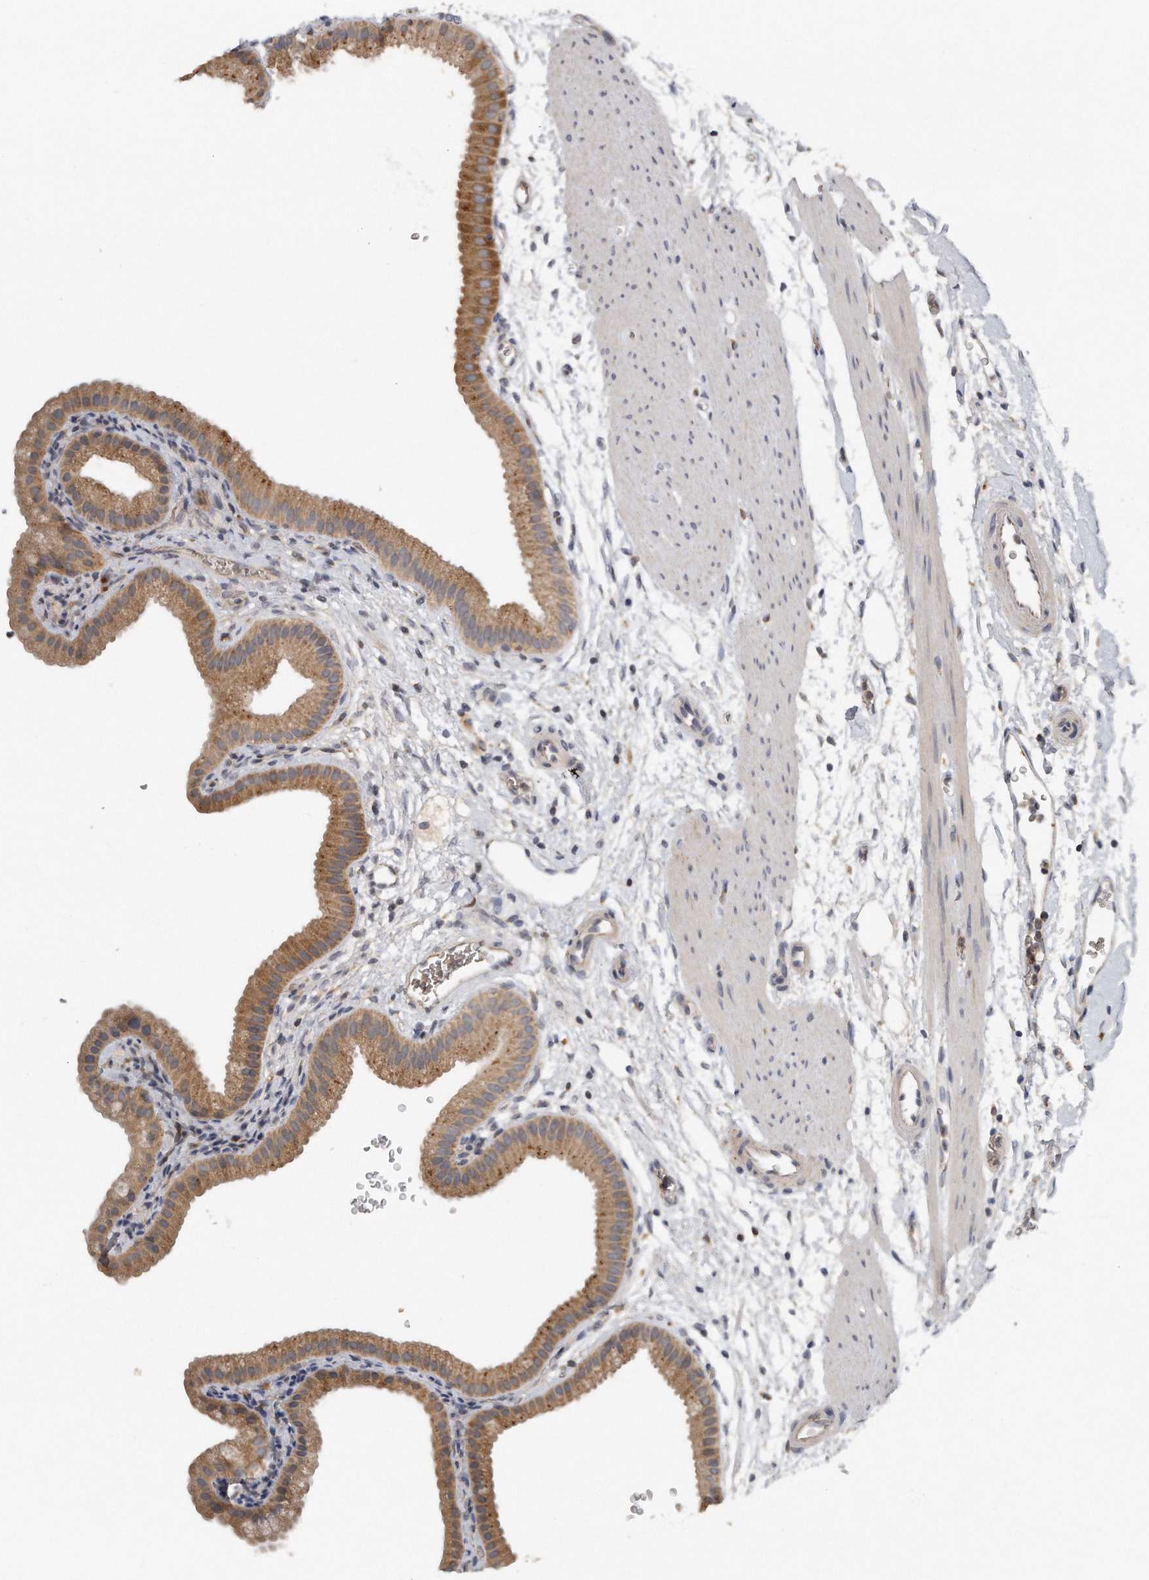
{"staining": {"intensity": "moderate", "quantity": ">75%", "location": "cytoplasmic/membranous"}, "tissue": "gallbladder", "cell_type": "Glandular cells", "image_type": "normal", "snomed": [{"axis": "morphology", "description": "Normal tissue, NOS"}, {"axis": "topography", "description": "Gallbladder"}], "caption": "Immunohistochemical staining of normal human gallbladder displays moderate cytoplasmic/membranous protein expression in approximately >75% of glandular cells. The staining is performed using DAB brown chromogen to label protein expression. The nuclei are counter-stained blue using hematoxylin.", "gene": "TRAPPC14", "patient": {"sex": "female", "age": 64}}